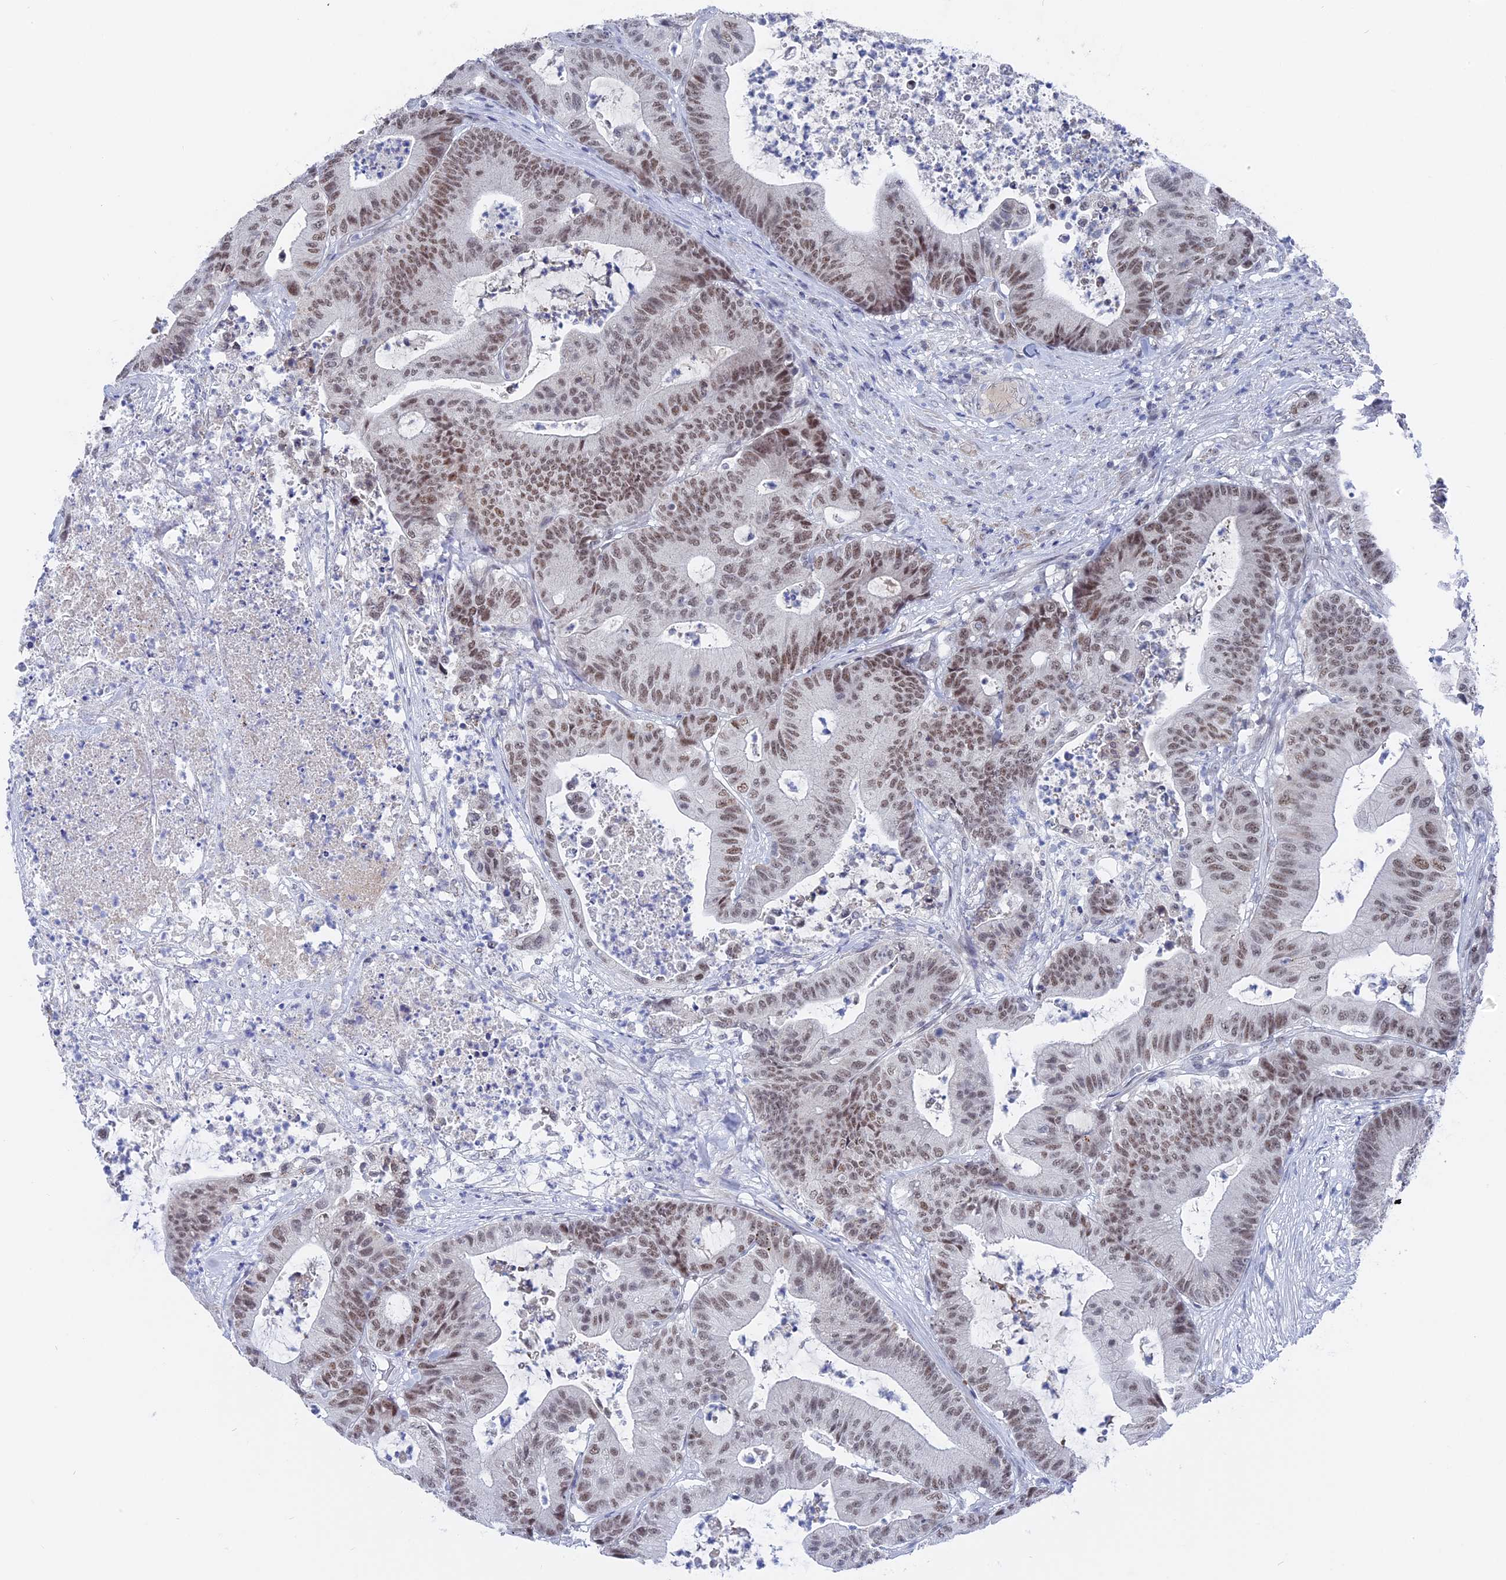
{"staining": {"intensity": "moderate", "quantity": ">75%", "location": "nuclear"}, "tissue": "colorectal cancer", "cell_type": "Tumor cells", "image_type": "cancer", "snomed": [{"axis": "morphology", "description": "Adenocarcinoma, NOS"}, {"axis": "topography", "description": "Colon"}], "caption": "The image displays a brown stain indicating the presence of a protein in the nuclear of tumor cells in adenocarcinoma (colorectal). Using DAB (3,3'-diaminobenzidine) (brown) and hematoxylin (blue) stains, captured at high magnification using brightfield microscopy.", "gene": "BRD2", "patient": {"sex": "female", "age": 84}}